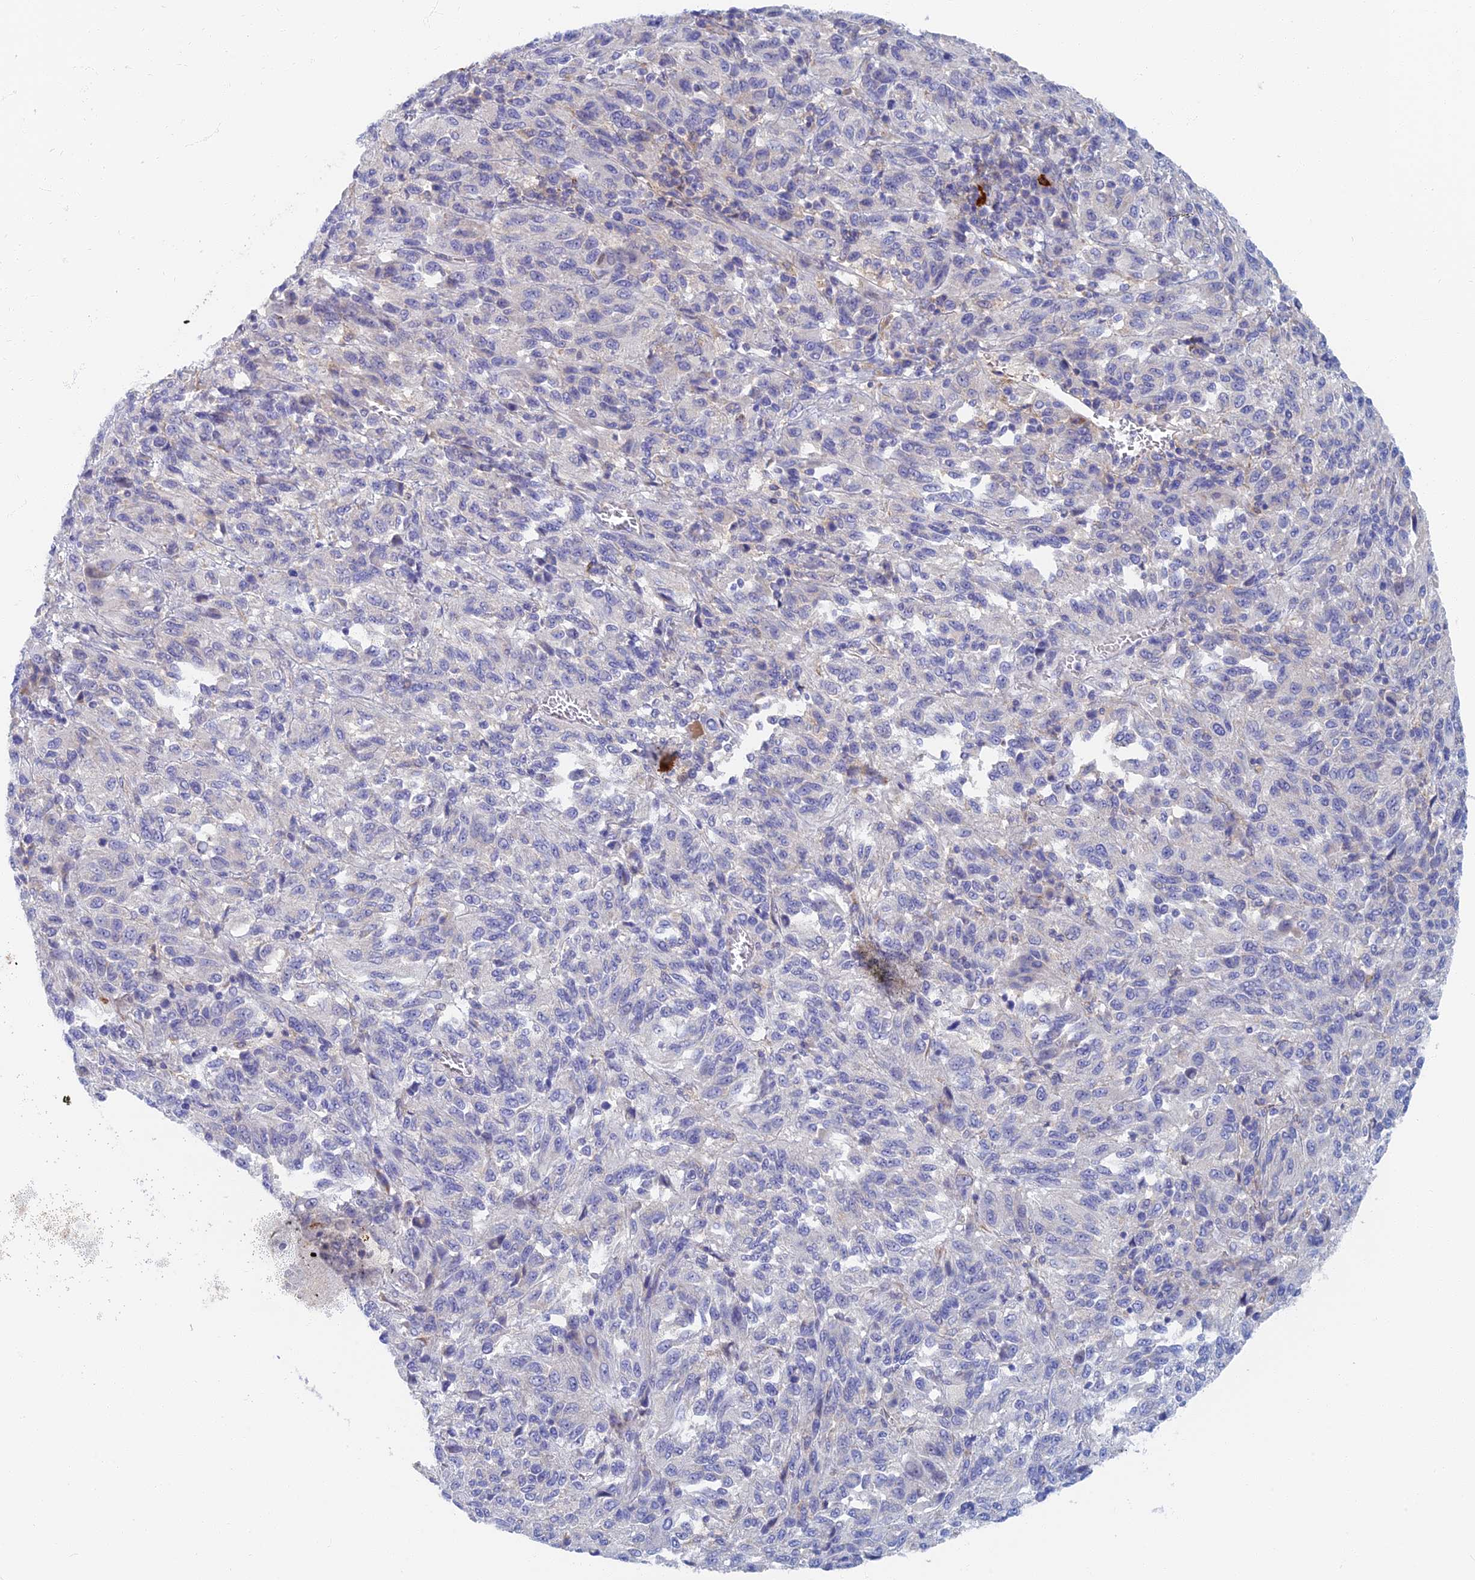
{"staining": {"intensity": "negative", "quantity": "none", "location": "none"}, "tissue": "melanoma", "cell_type": "Tumor cells", "image_type": "cancer", "snomed": [{"axis": "morphology", "description": "Malignant melanoma, Metastatic site"}, {"axis": "topography", "description": "Lung"}], "caption": "The immunohistochemistry histopathology image has no significant positivity in tumor cells of malignant melanoma (metastatic site) tissue.", "gene": "TMEM44", "patient": {"sex": "male", "age": 64}}